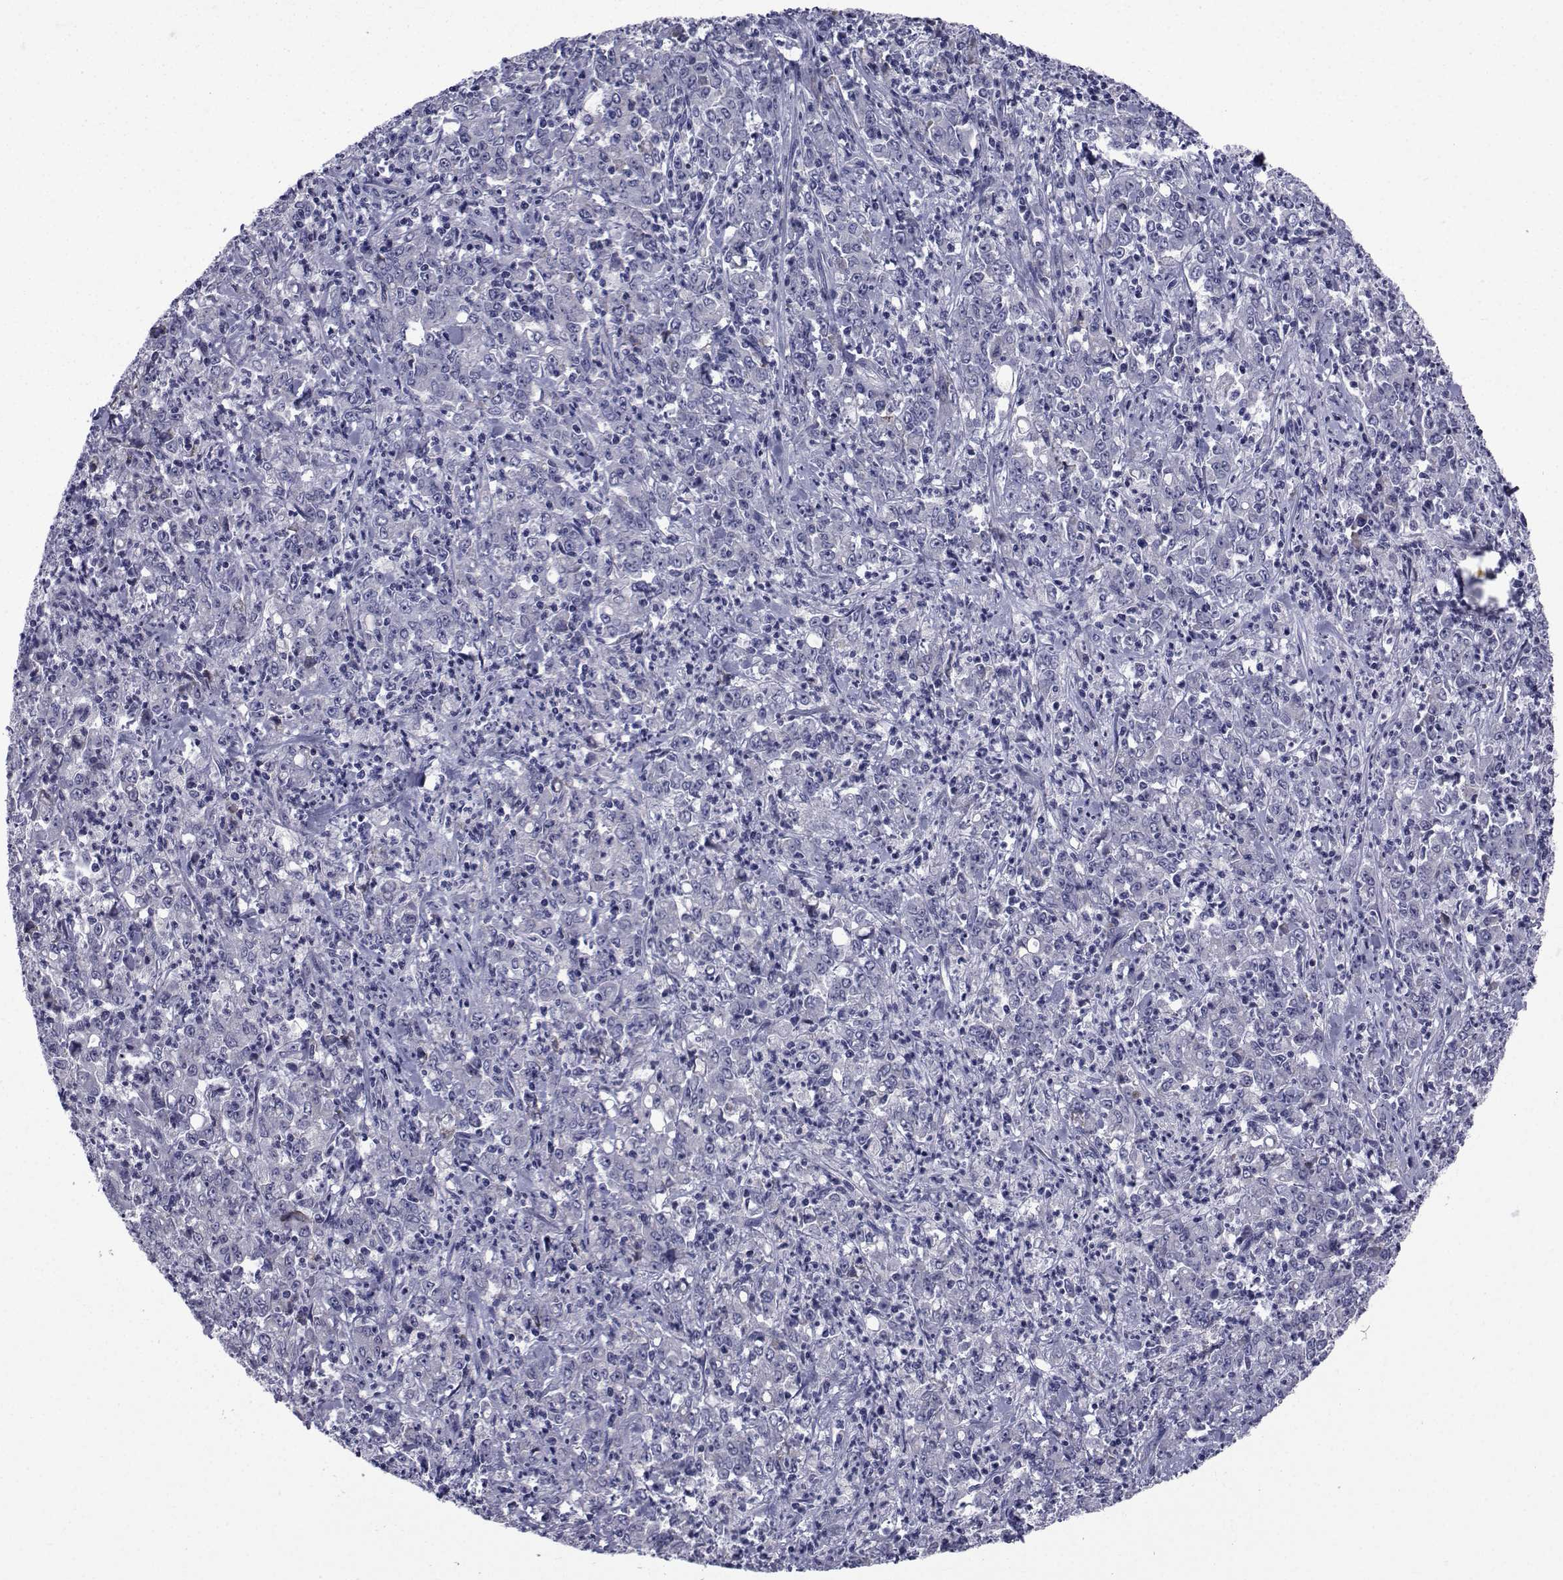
{"staining": {"intensity": "negative", "quantity": "none", "location": "none"}, "tissue": "stomach cancer", "cell_type": "Tumor cells", "image_type": "cancer", "snomed": [{"axis": "morphology", "description": "Adenocarcinoma, NOS"}, {"axis": "topography", "description": "Stomach, lower"}], "caption": "DAB immunohistochemical staining of stomach adenocarcinoma shows no significant expression in tumor cells.", "gene": "ROPN1", "patient": {"sex": "female", "age": 71}}